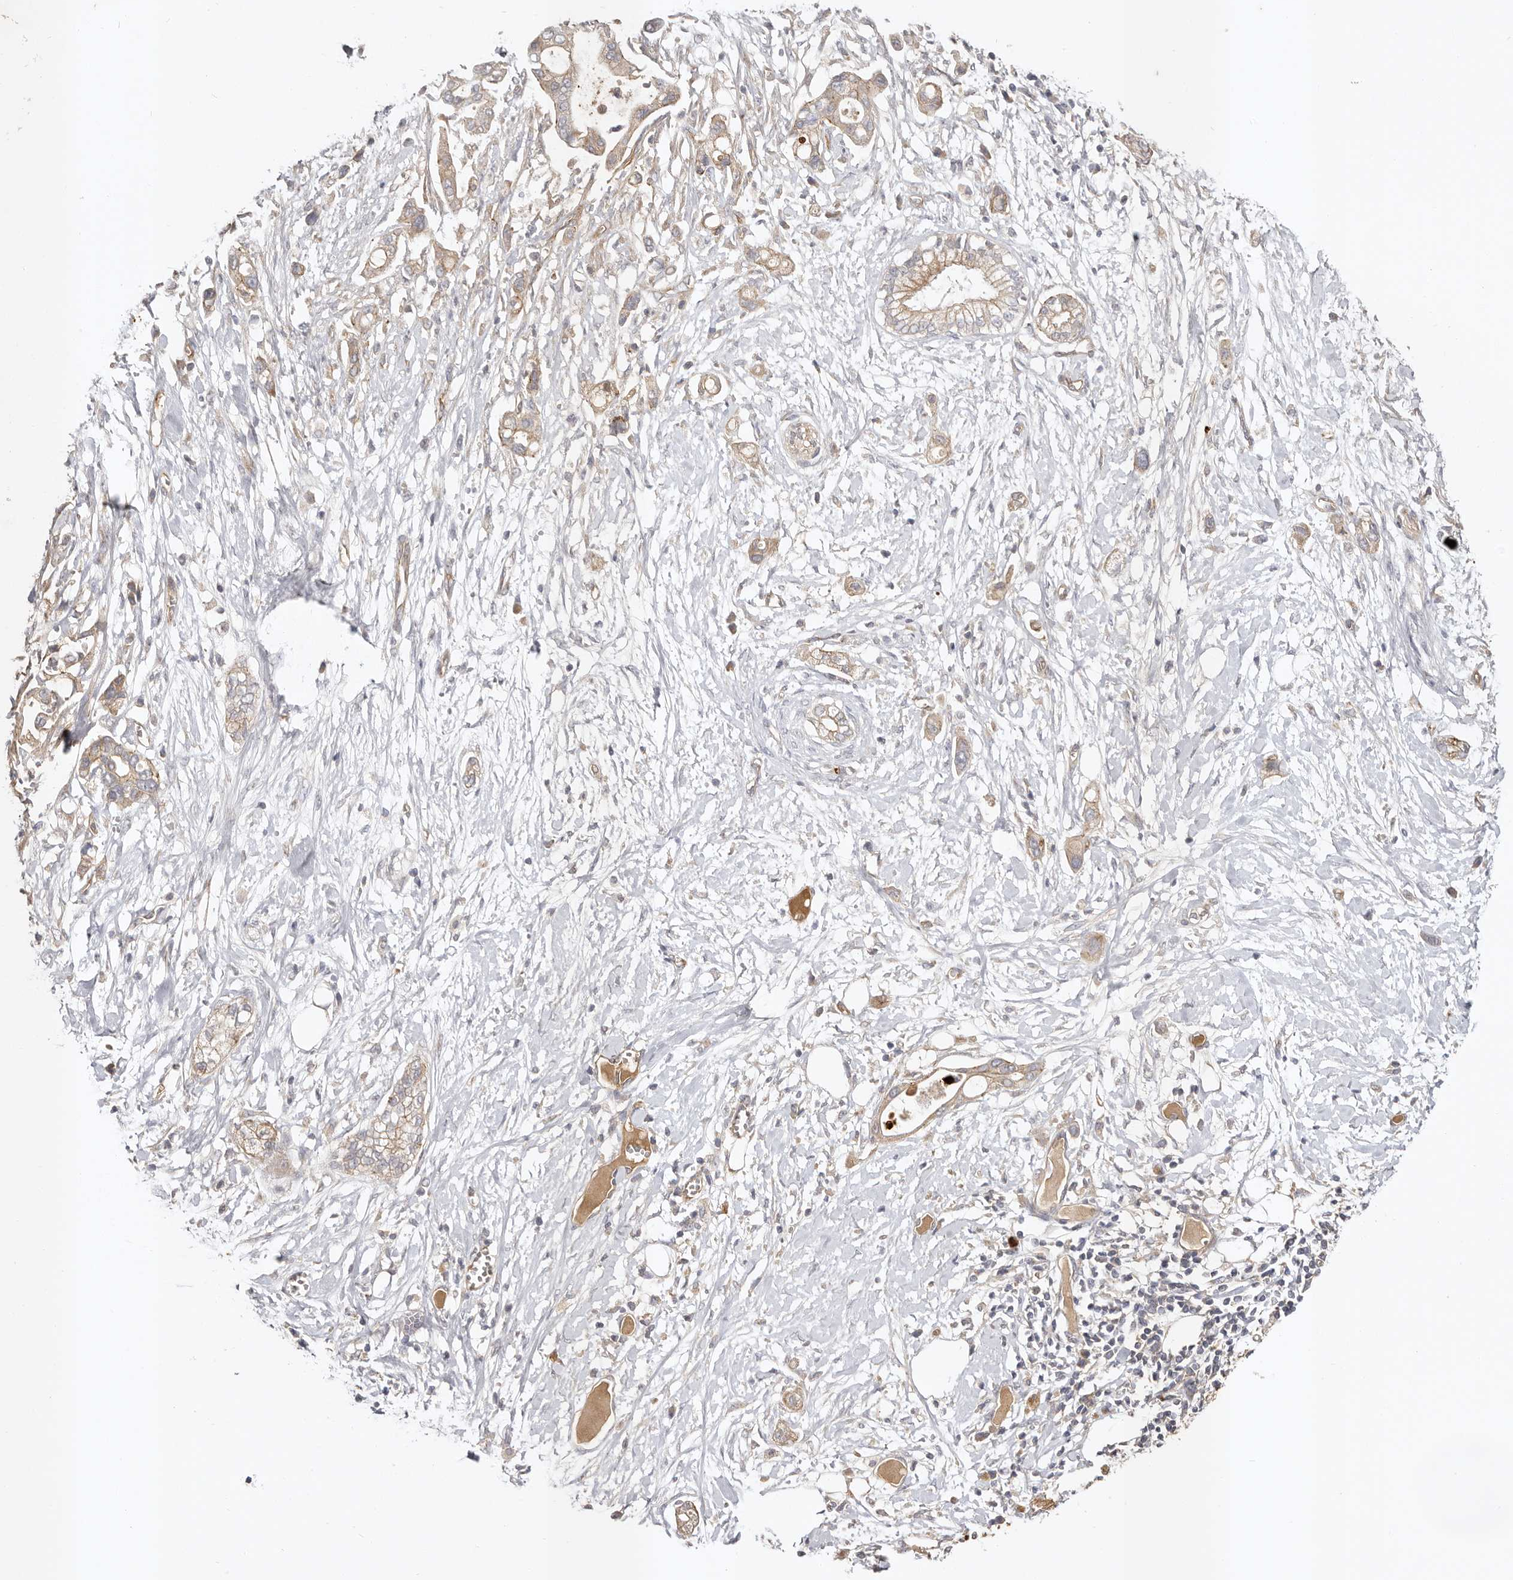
{"staining": {"intensity": "weak", "quantity": ">75%", "location": "cytoplasmic/membranous"}, "tissue": "pancreatic cancer", "cell_type": "Tumor cells", "image_type": "cancer", "snomed": [{"axis": "morphology", "description": "Adenocarcinoma, NOS"}, {"axis": "topography", "description": "Pancreas"}], "caption": "Tumor cells demonstrate low levels of weak cytoplasmic/membranous expression in approximately >75% of cells in adenocarcinoma (pancreatic).", "gene": "ADAMTS9", "patient": {"sex": "male", "age": 68}}